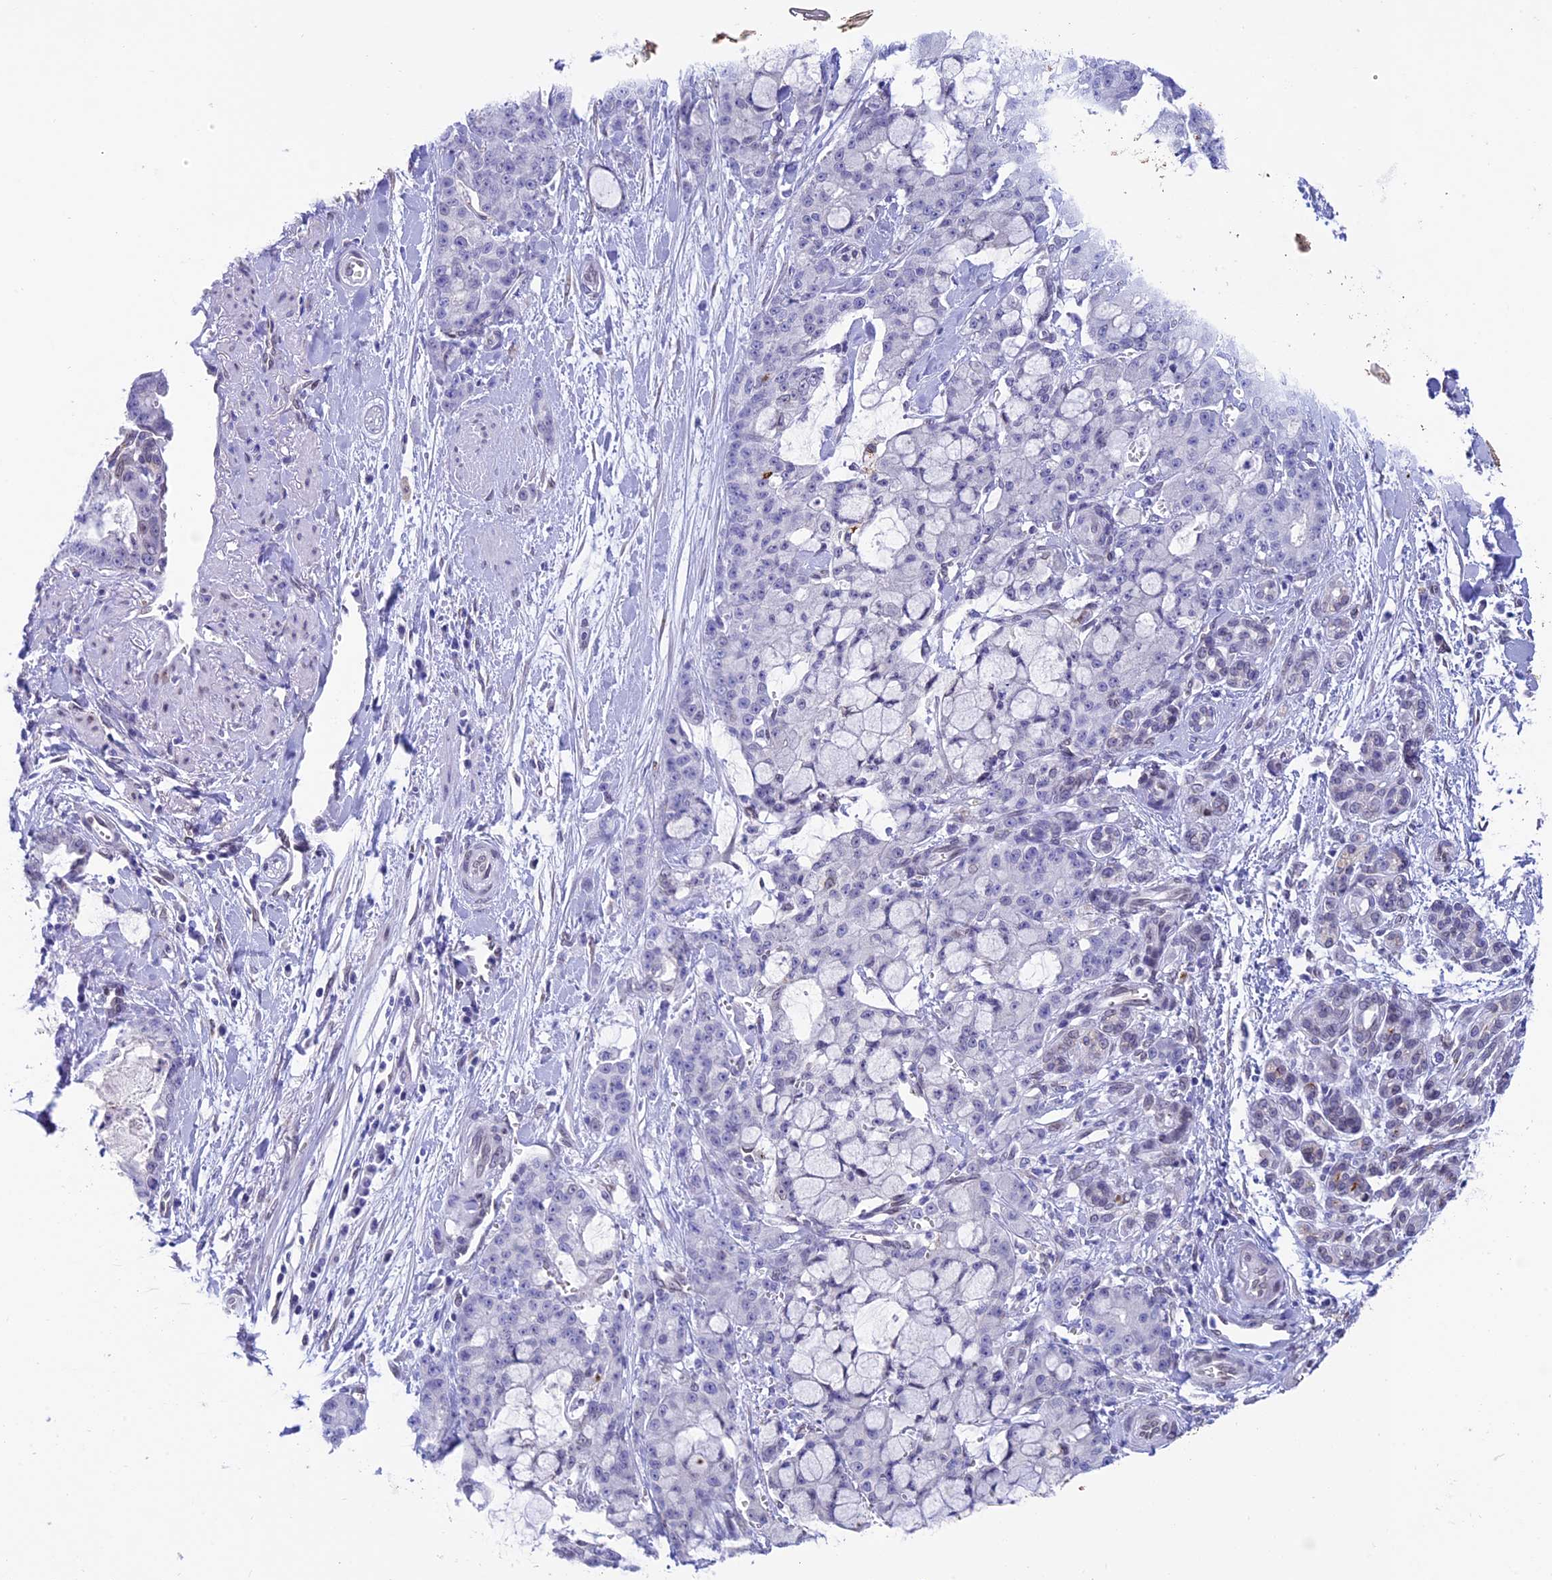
{"staining": {"intensity": "negative", "quantity": "none", "location": "none"}, "tissue": "pancreatic cancer", "cell_type": "Tumor cells", "image_type": "cancer", "snomed": [{"axis": "morphology", "description": "Adenocarcinoma, NOS"}, {"axis": "topography", "description": "Pancreas"}], "caption": "Immunohistochemistry image of human pancreatic cancer stained for a protein (brown), which shows no positivity in tumor cells.", "gene": "TMPRSS7", "patient": {"sex": "female", "age": 73}}